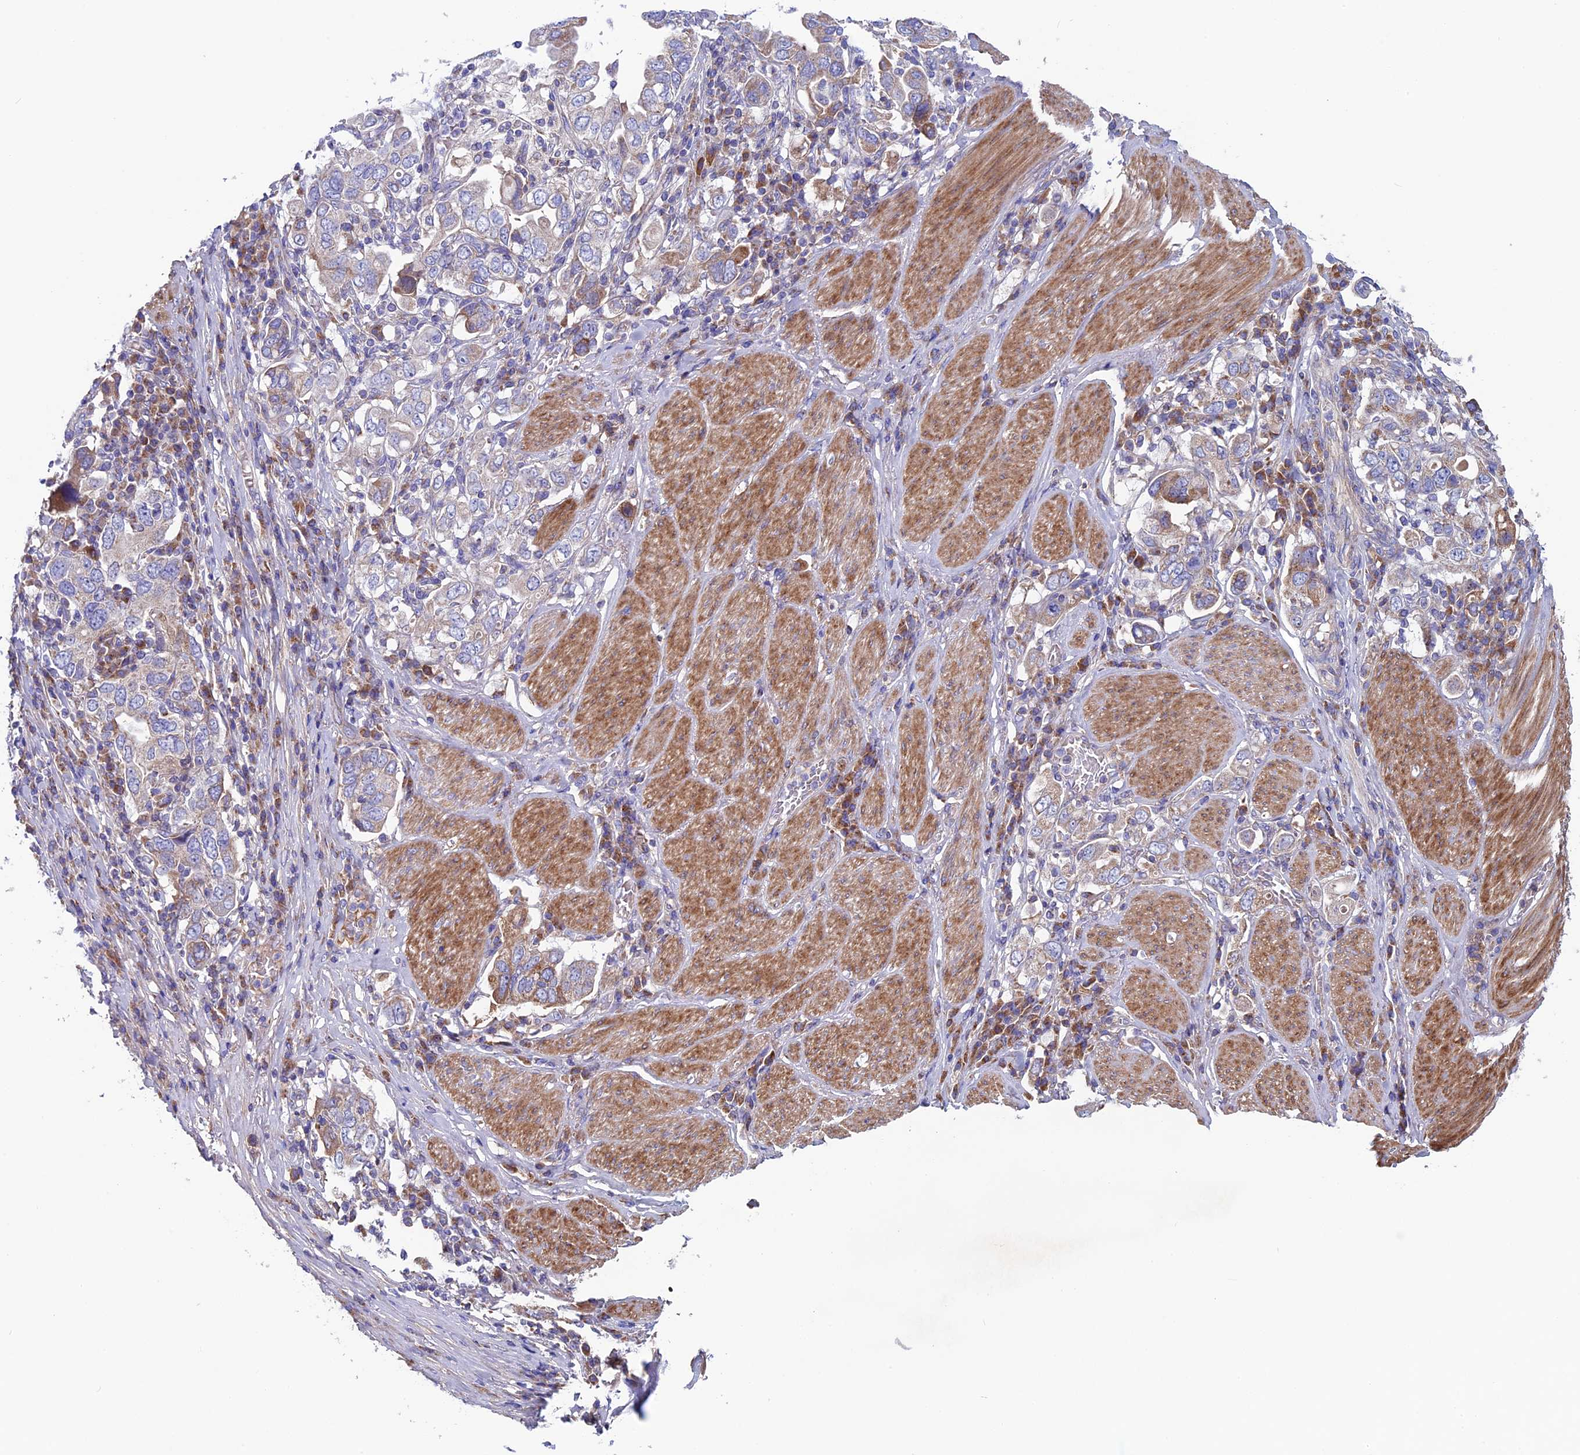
{"staining": {"intensity": "weak", "quantity": "<25%", "location": "cytoplasmic/membranous"}, "tissue": "stomach cancer", "cell_type": "Tumor cells", "image_type": "cancer", "snomed": [{"axis": "morphology", "description": "Adenocarcinoma, NOS"}, {"axis": "topography", "description": "Stomach, upper"}], "caption": "DAB (3,3'-diaminobenzidine) immunohistochemical staining of stomach cancer reveals no significant positivity in tumor cells. (Stains: DAB (3,3'-diaminobenzidine) immunohistochemistry (IHC) with hematoxylin counter stain, Microscopy: brightfield microscopy at high magnification).", "gene": "SLC15A5", "patient": {"sex": "male", "age": 62}}